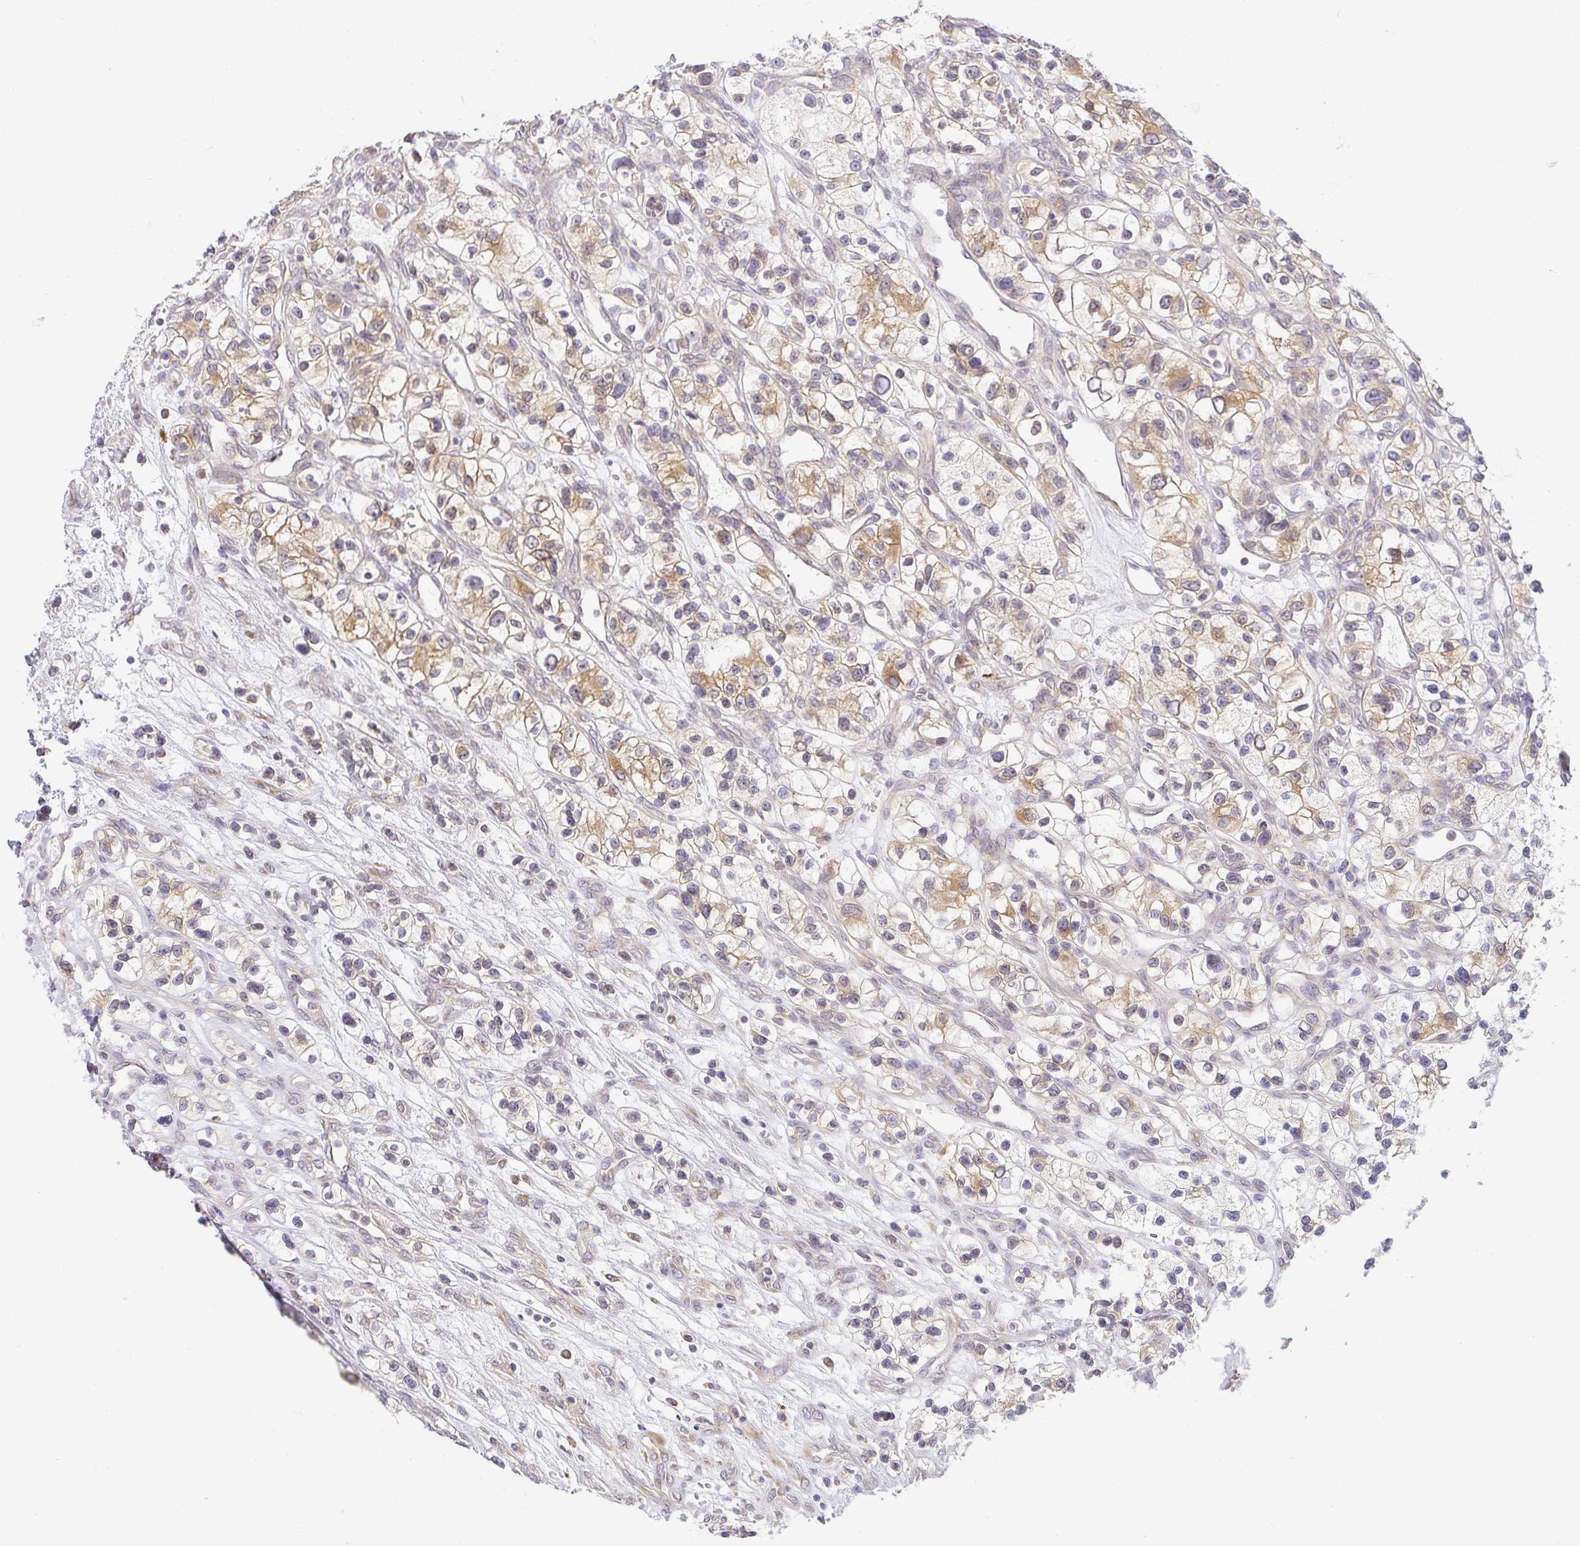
{"staining": {"intensity": "moderate", "quantity": "25%-75%", "location": "cytoplasmic/membranous"}, "tissue": "renal cancer", "cell_type": "Tumor cells", "image_type": "cancer", "snomed": [{"axis": "morphology", "description": "Adenocarcinoma, NOS"}, {"axis": "topography", "description": "Kidney"}], "caption": "IHC of human renal cancer exhibits medium levels of moderate cytoplasmic/membranous staining in about 25%-75% of tumor cells.", "gene": "DERL2", "patient": {"sex": "female", "age": 57}}